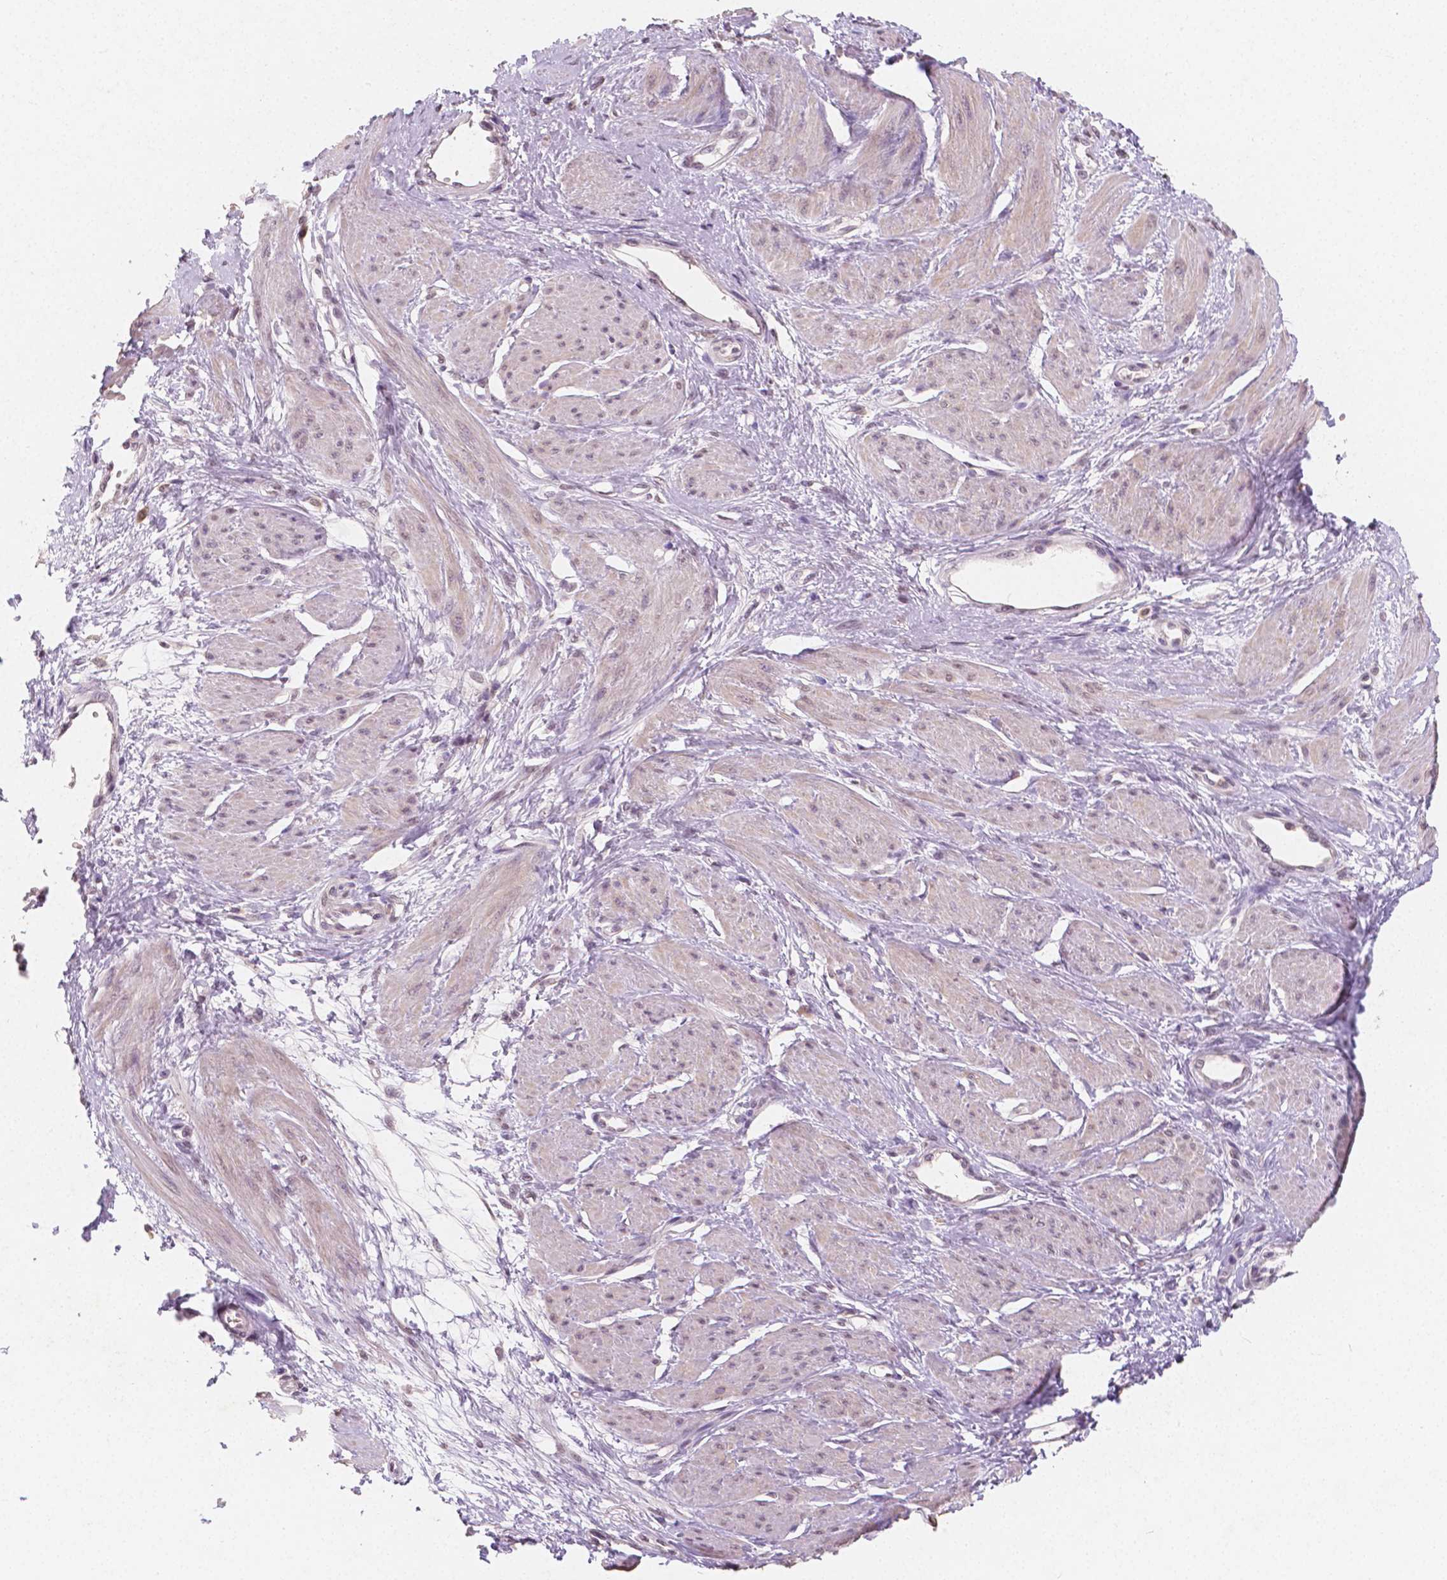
{"staining": {"intensity": "negative", "quantity": "none", "location": "none"}, "tissue": "smooth muscle", "cell_type": "Smooth muscle cells", "image_type": "normal", "snomed": [{"axis": "morphology", "description": "Normal tissue, NOS"}, {"axis": "topography", "description": "Smooth muscle"}, {"axis": "topography", "description": "Uterus"}], "caption": "An IHC micrograph of normal smooth muscle is shown. There is no staining in smooth muscle cells of smooth muscle. (DAB (3,3'-diaminobenzidine) immunohistochemistry (IHC), high magnification).", "gene": "NOLC1", "patient": {"sex": "female", "age": 39}}